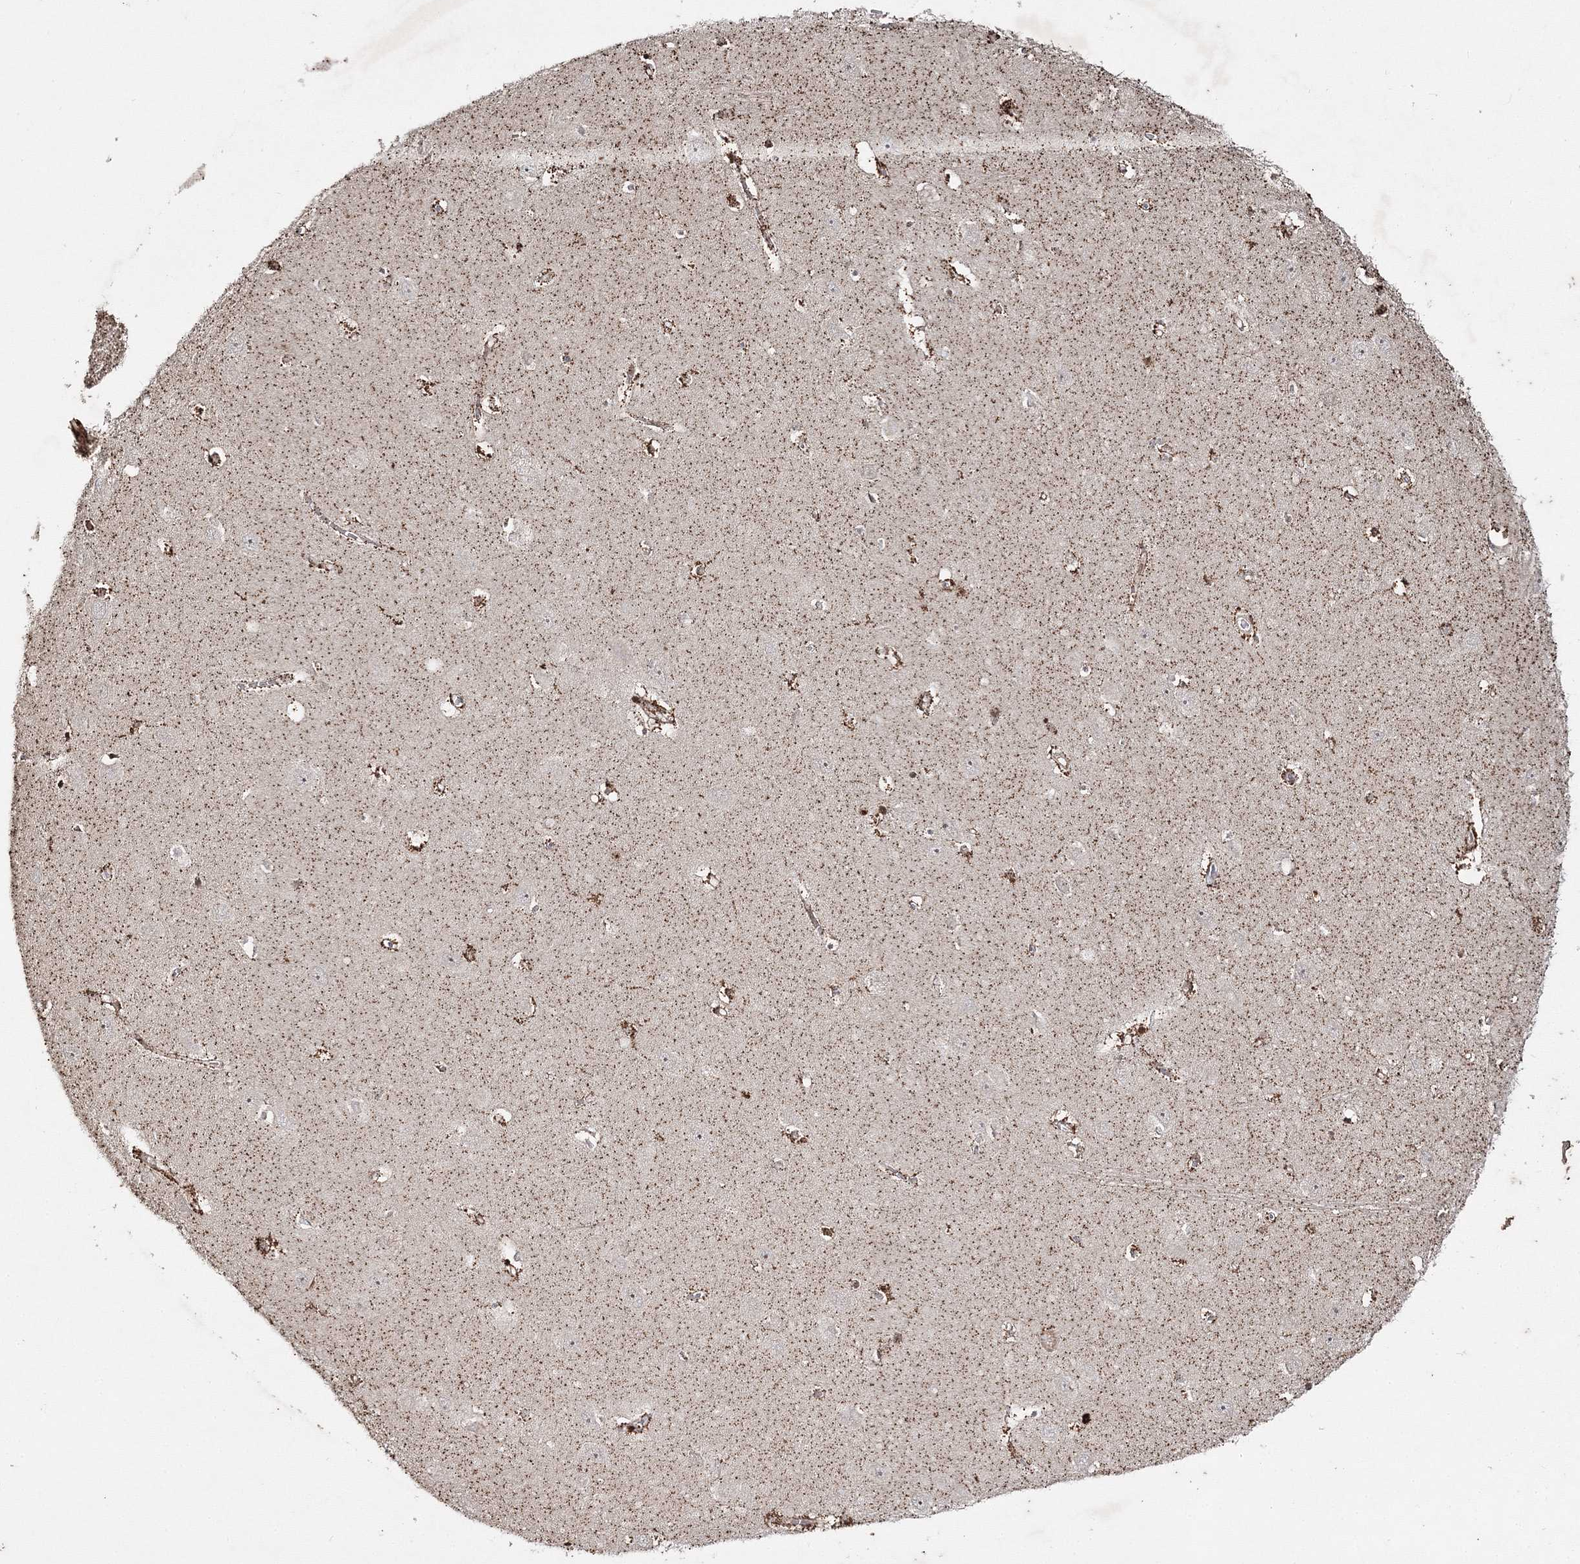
{"staining": {"intensity": "moderate", "quantity": "<25%", "location": "nuclear"}, "tissue": "hippocampus", "cell_type": "Glial cells", "image_type": "normal", "snomed": [{"axis": "morphology", "description": "Normal tissue, NOS"}, {"axis": "topography", "description": "Hippocampus"}], "caption": "Moderate nuclear protein positivity is seen in approximately <25% of glial cells in hippocampus. The staining was performed using DAB, with brown indicating positive protein expression. Nuclei are stained blue with hematoxylin.", "gene": "CARM1", "patient": {"sex": "female", "age": 64}}